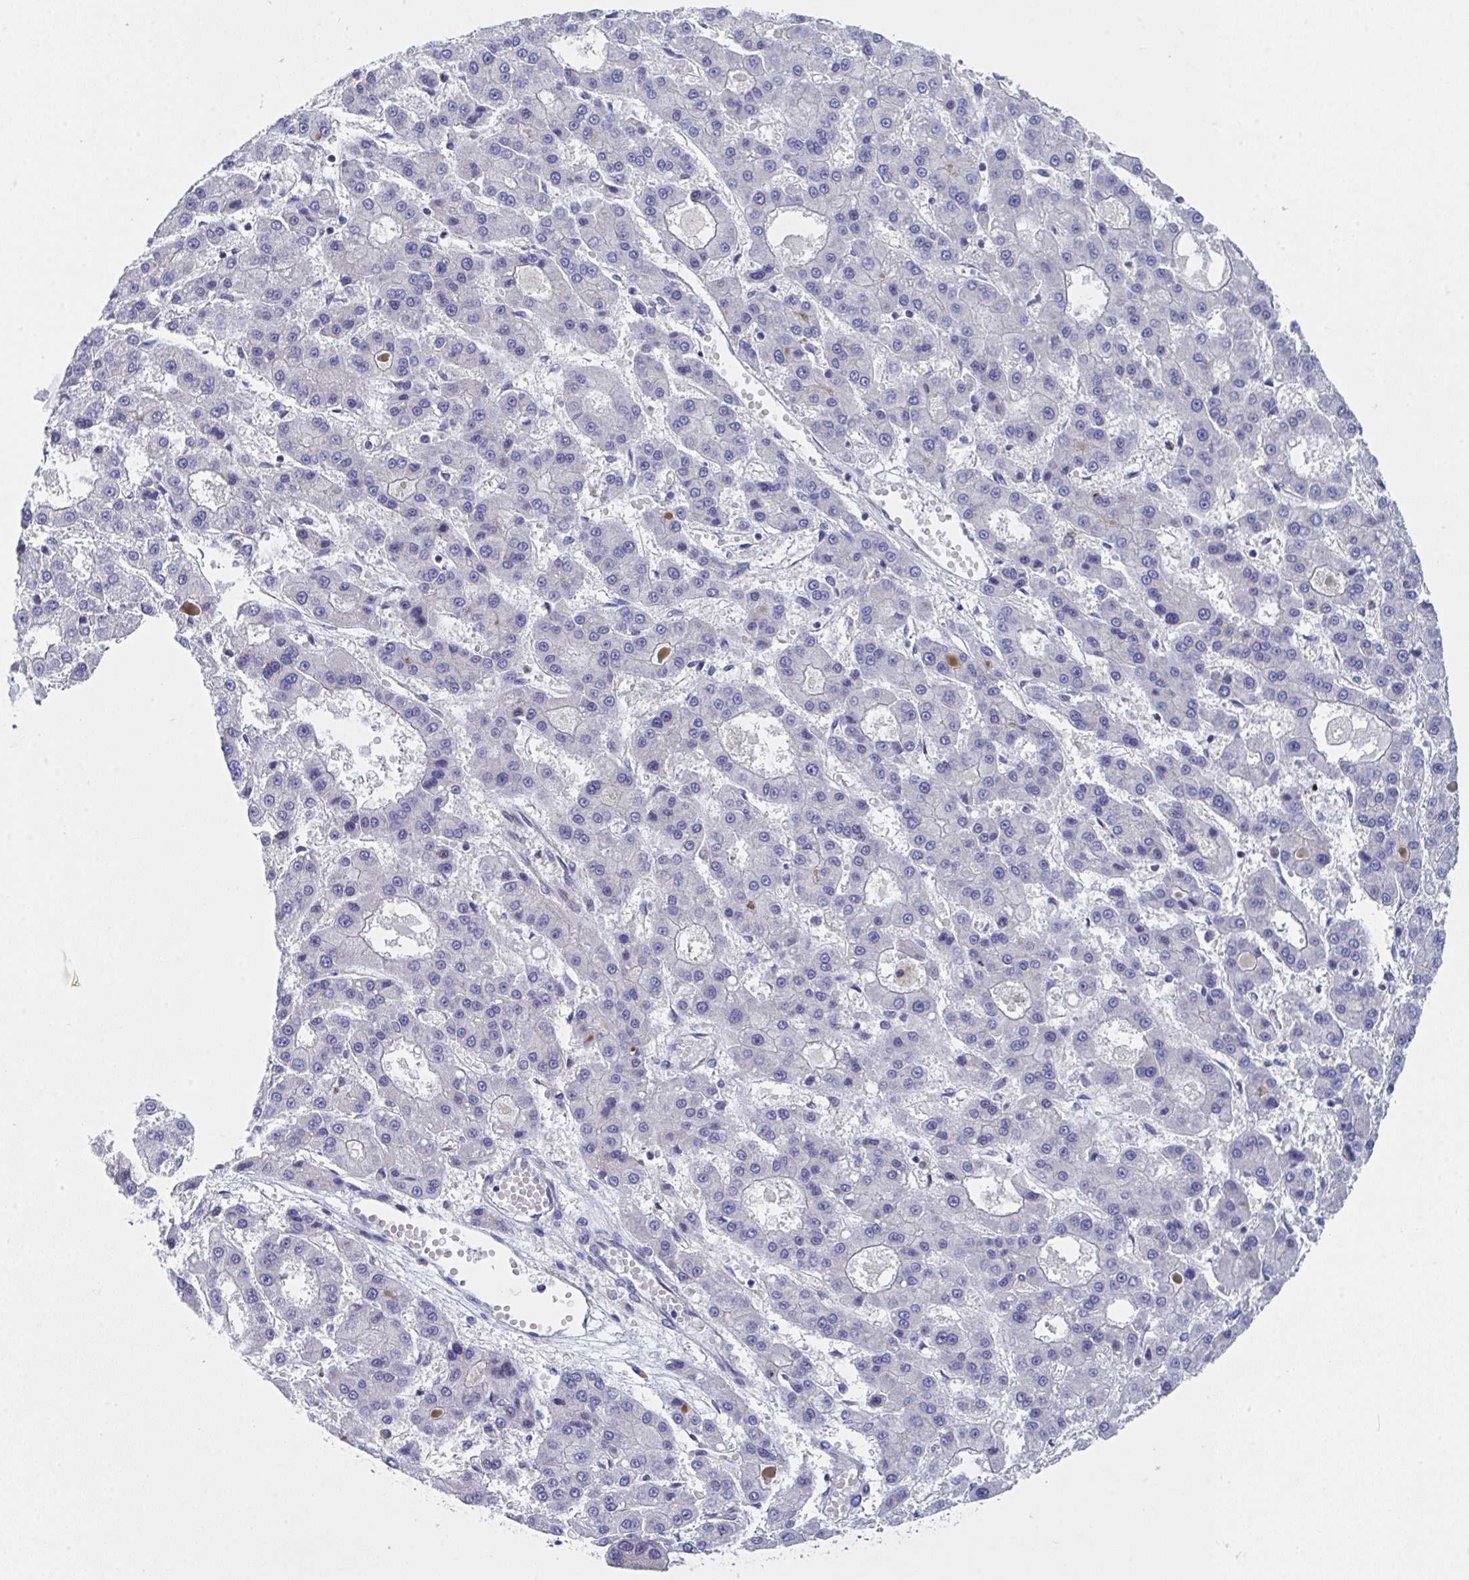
{"staining": {"intensity": "negative", "quantity": "none", "location": "none"}, "tissue": "liver cancer", "cell_type": "Tumor cells", "image_type": "cancer", "snomed": [{"axis": "morphology", "description": "Carcinoma, Hepatocellular, NOS"}, {"axis": "topography", "description": "Liver"}], "caption": "Immunohistochemistry of hepatocellular carcinoma (liver) demonstrates no positivity in tumor cells. (DAB (3,3'-diaminobenzidine) IHC with hematoxylin counter stain).", "gene": "P2RX3", "patient": {"sex": "male", "age": 70}}